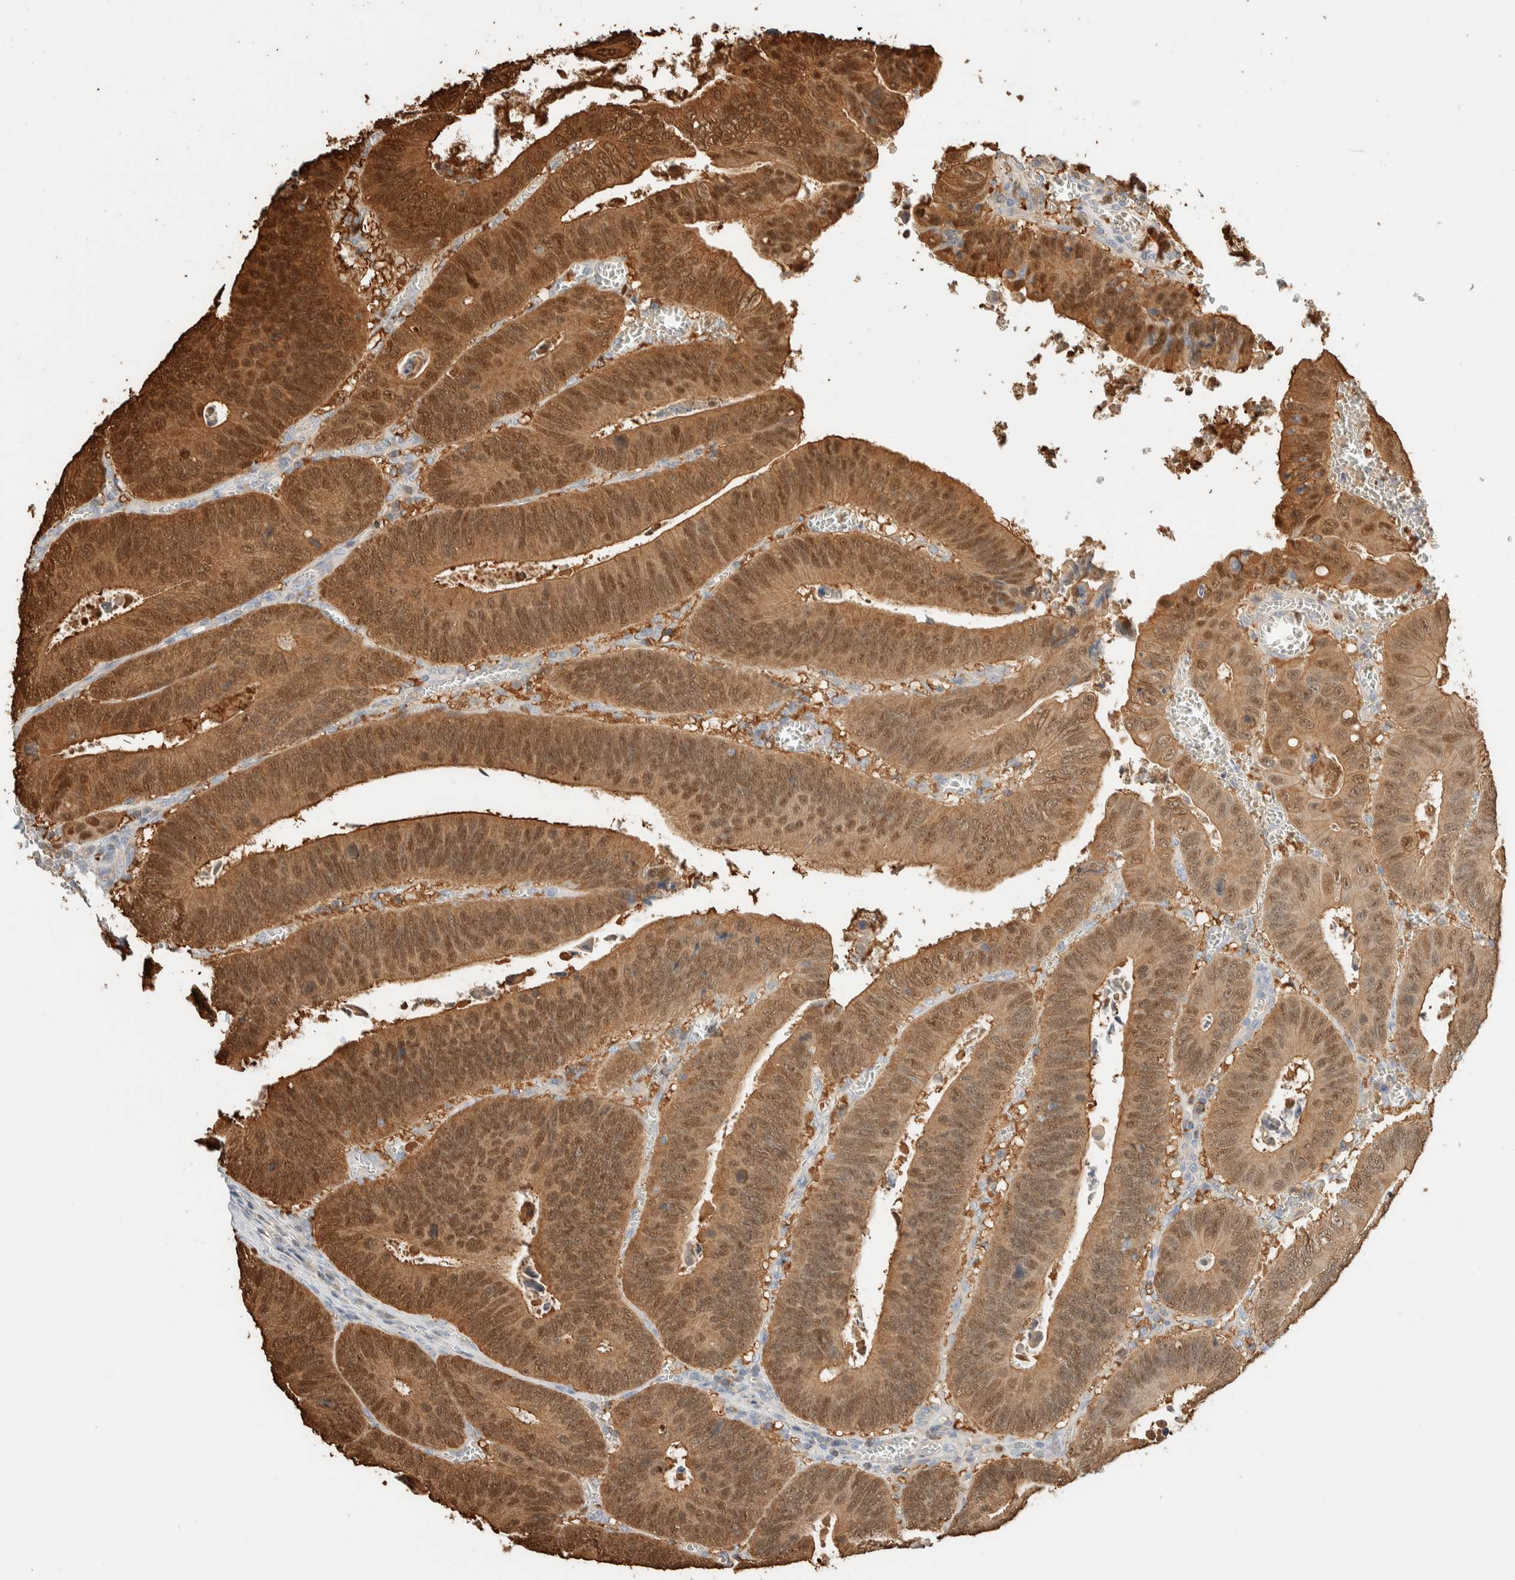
{"staining": {"intensity": "strong", "quantity": ">75%", "location": "cytoplasmic/membranous,nuclear"}, "tissue": "colorectal cancer", "cell_type": "Tumor cells", "image_type": "cancer", "snomed": [{"axis": "morphology", "description": "Inflammation, NOS"}, {"axis": "morphology", "description": "Adenocarcinoma, NOS"}, {"axis": "topography", "description": "Colon"}], "caption": "A micrograph of human colorectal cancer (adenocarcinoma) stained for a protein displays strong cytoplasmic/membranous and nuclear brown staining in tumor cells.", "gene": "SETD4", "patient": {"sex": "male", "age": 72}}